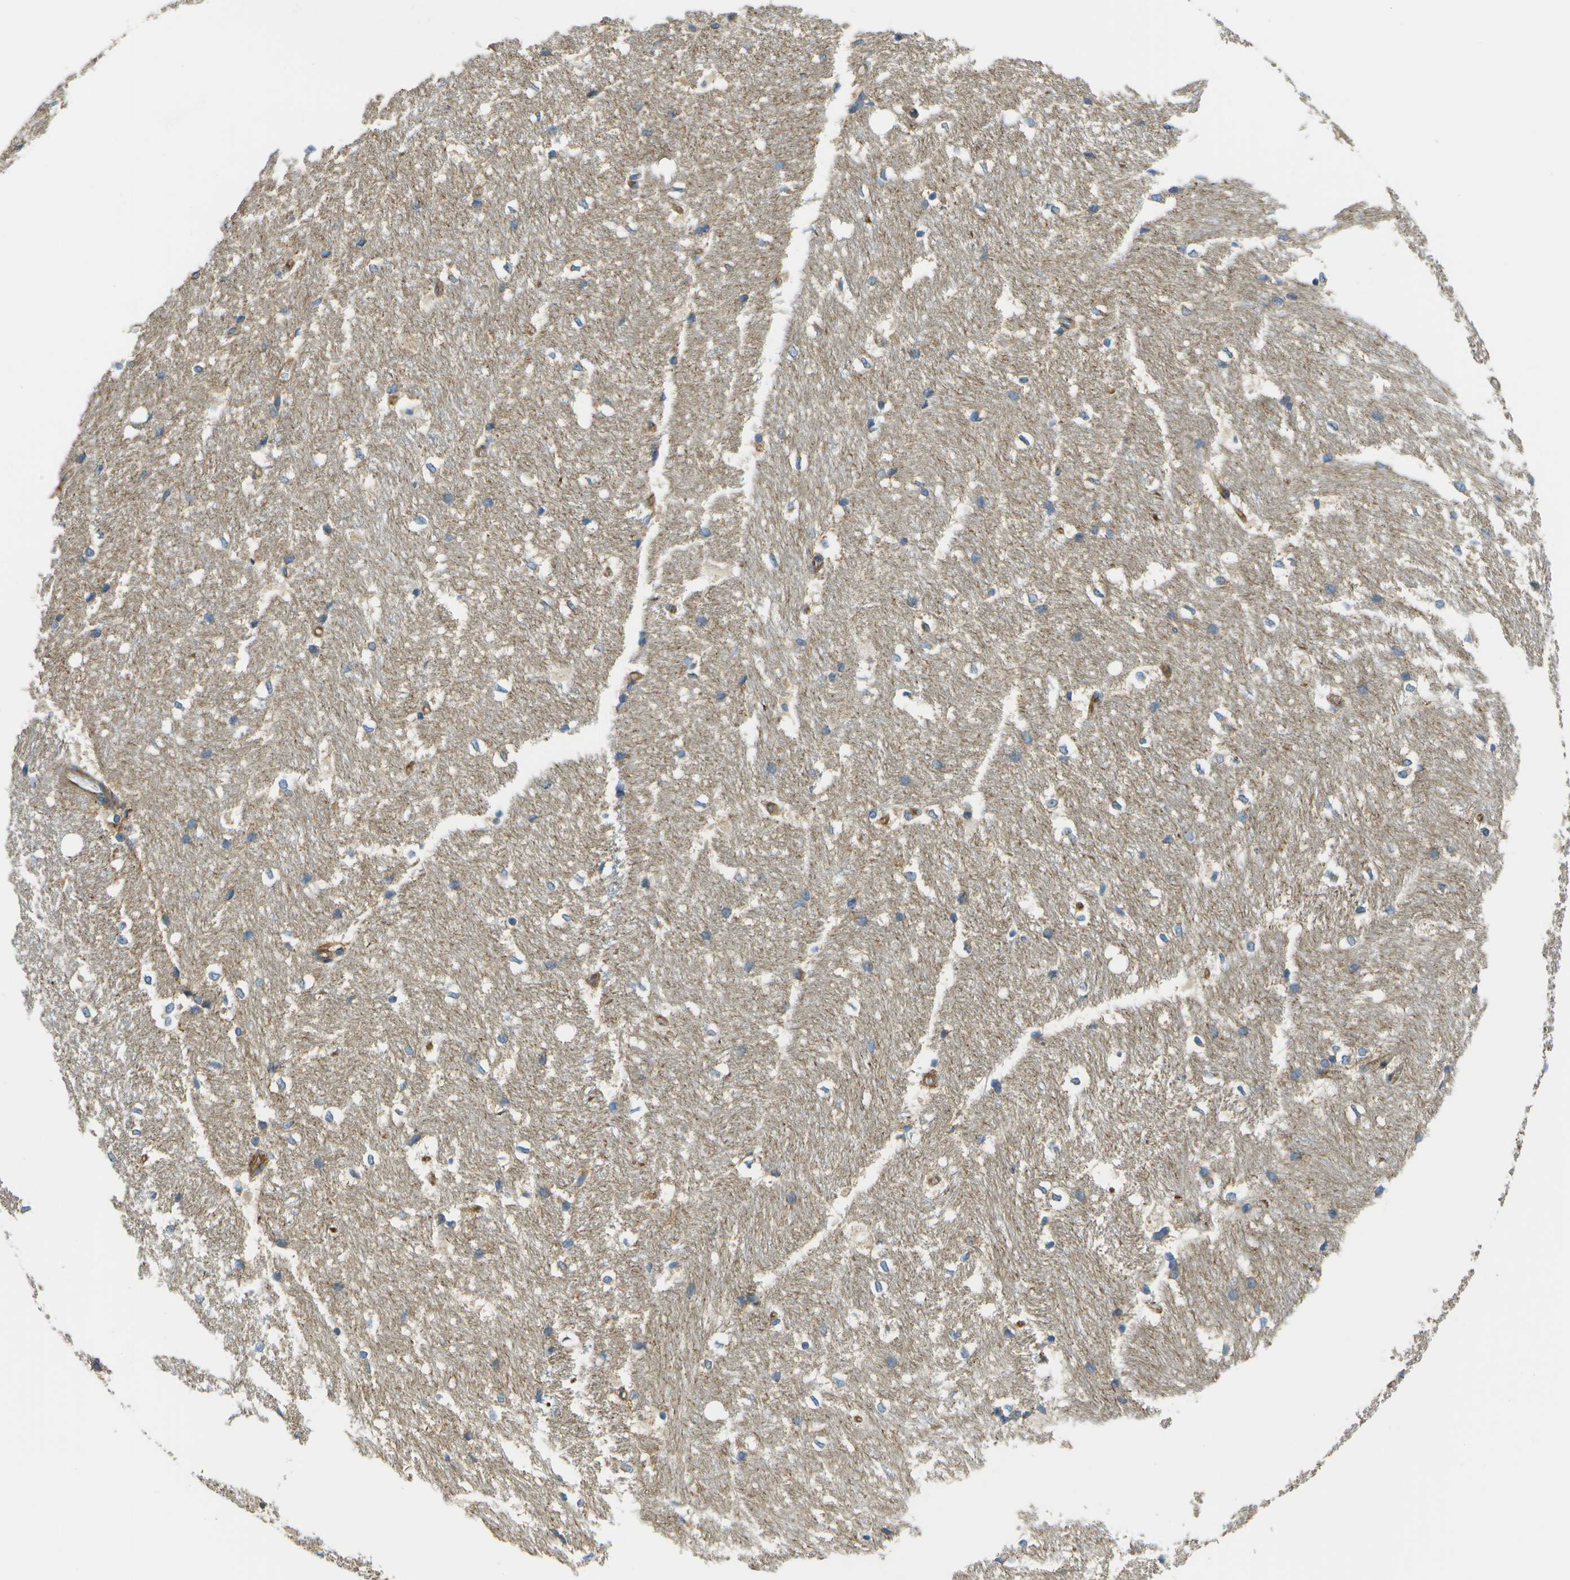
{"staining": {"intensity": "moderate", "quantity": "<25%", "location": "cytoplasmic/membranous"}, "tissue": "hippocampus", "cell_type": "Glial cells", "image_type": "normal", "snomed": [{"axis": "morphology", "description": "Normal tissue, NOS"}, {"axis": "topography", "description": "Hippocampus"}], "caption": "Immunohistochemical staining of unremarkable human hippocampus demonstrates moderate cytoplasmic/membranous protein positivity in about <25% of glial cells. (DAB IHC with brightfield microscopy, high magnification).", "gene": "CLTC", "patient": {"sex": "female", "age": 19}}